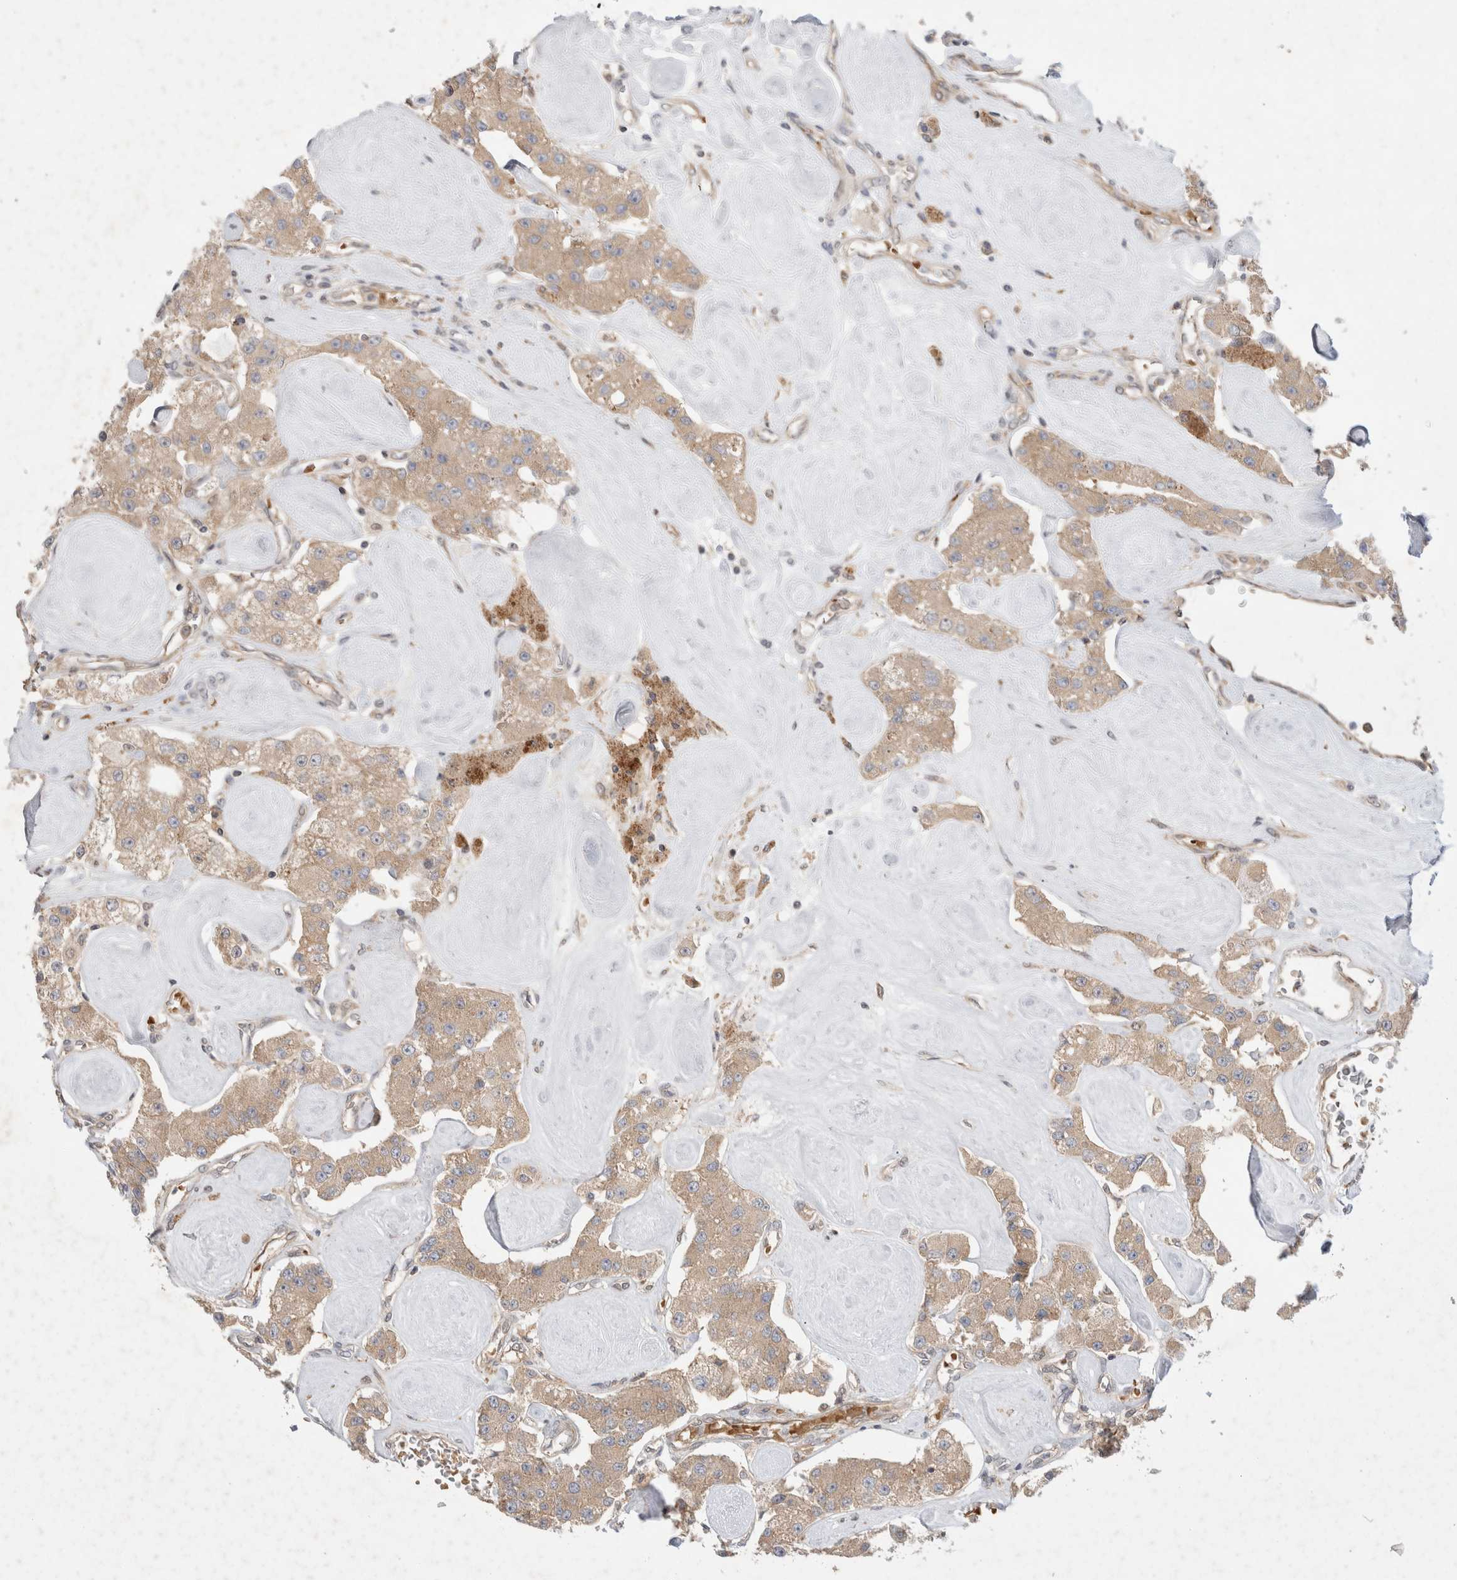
{"staining": {"intensity": "moderate", "quantity": ">75%", "location": "cytoplasmic/membranous"}, "tissue": "carcinoid", "cell_type": "Tumor cells", "image_type": "cancer", "snomed": [{"axis": "morphology", "description": "Carcinoid, malignant, NOS"}, {"axis": "topography", "description": "Pancreas"}], "caption": "Protein staining exhibits moderate cytoplasmic/membranous staining in approximately >75% of tumor cells in malignant carcinoid.", "gene": "EIF3E", "patient": {"sex": "male", "age": 41}}